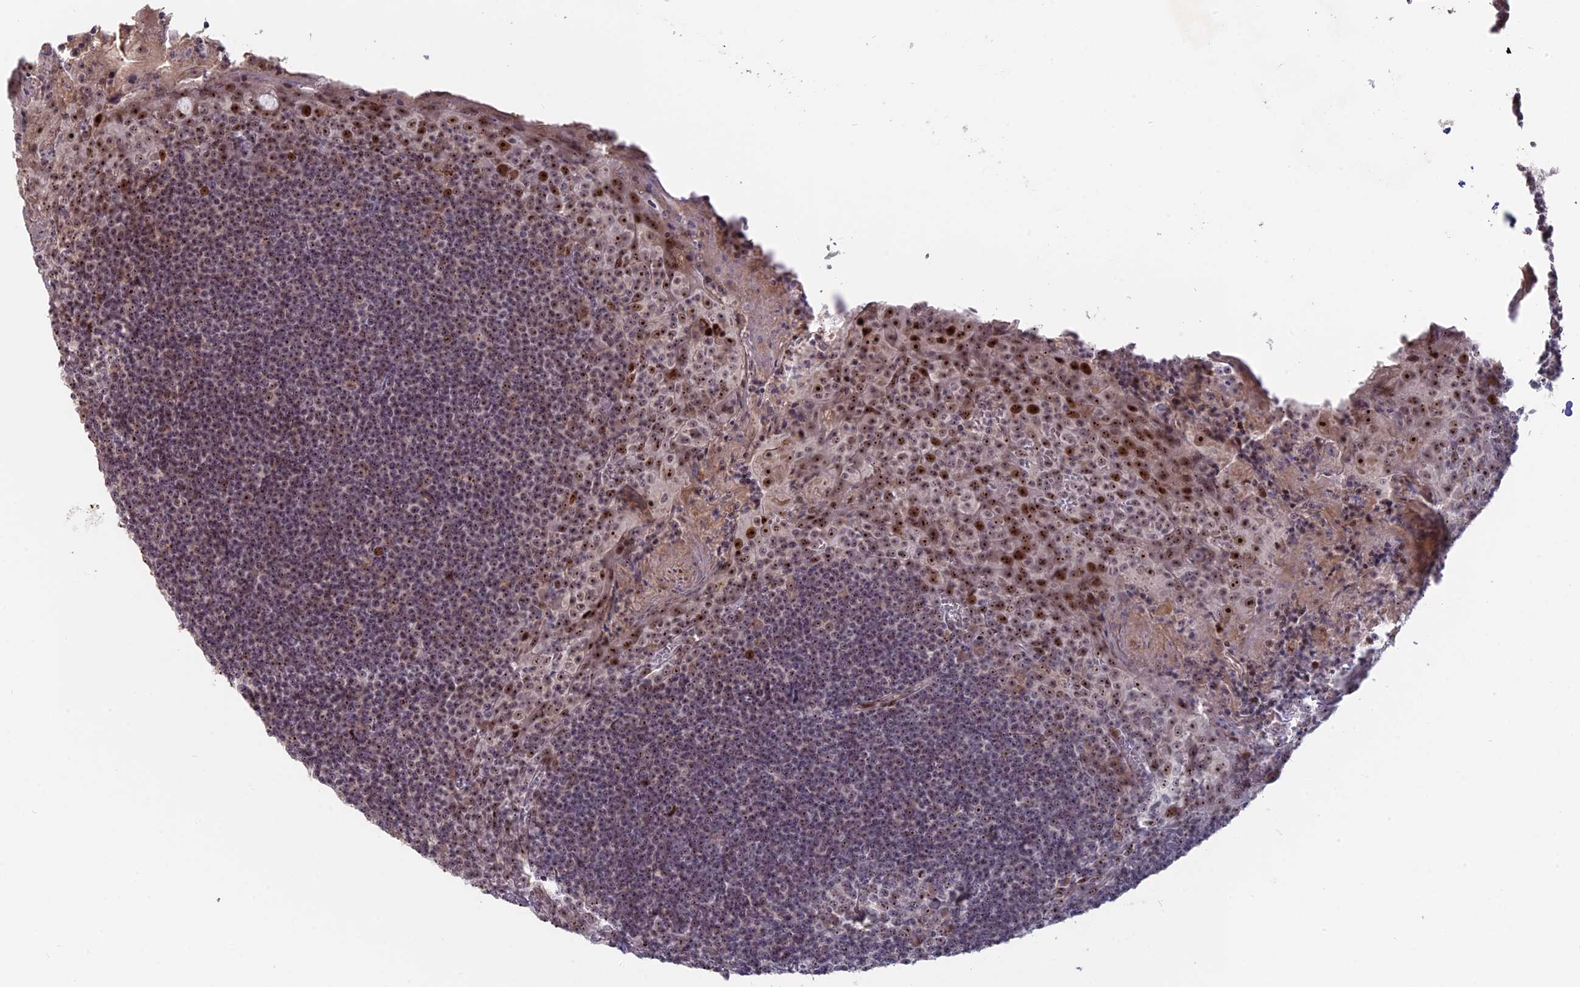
{"staining": {"intensity": "moderate", "quantity": "25%-75%", "location": "nuclear"}, "tissue": "tonsil", "cell_type": "Germinal center cells", "image_type": "normal", "snomed": [{"axis": "morphology", "description": "Normal tissue, NOS"}, {"axis": "topography", "description": "Tonsil"}], "caption": "A photomicrograph of human tonsil stained for a protein reveals moderate nuclear brown staining in germinal center cells. The protein is stained brown, and the nuclei are stained in blue (DAB (3,3'-diaminobenzidine) IHC with brightfield microscopy, high magnification).", "gene": "FAM131A", "patient": {"sex": "male", "age": 27}}